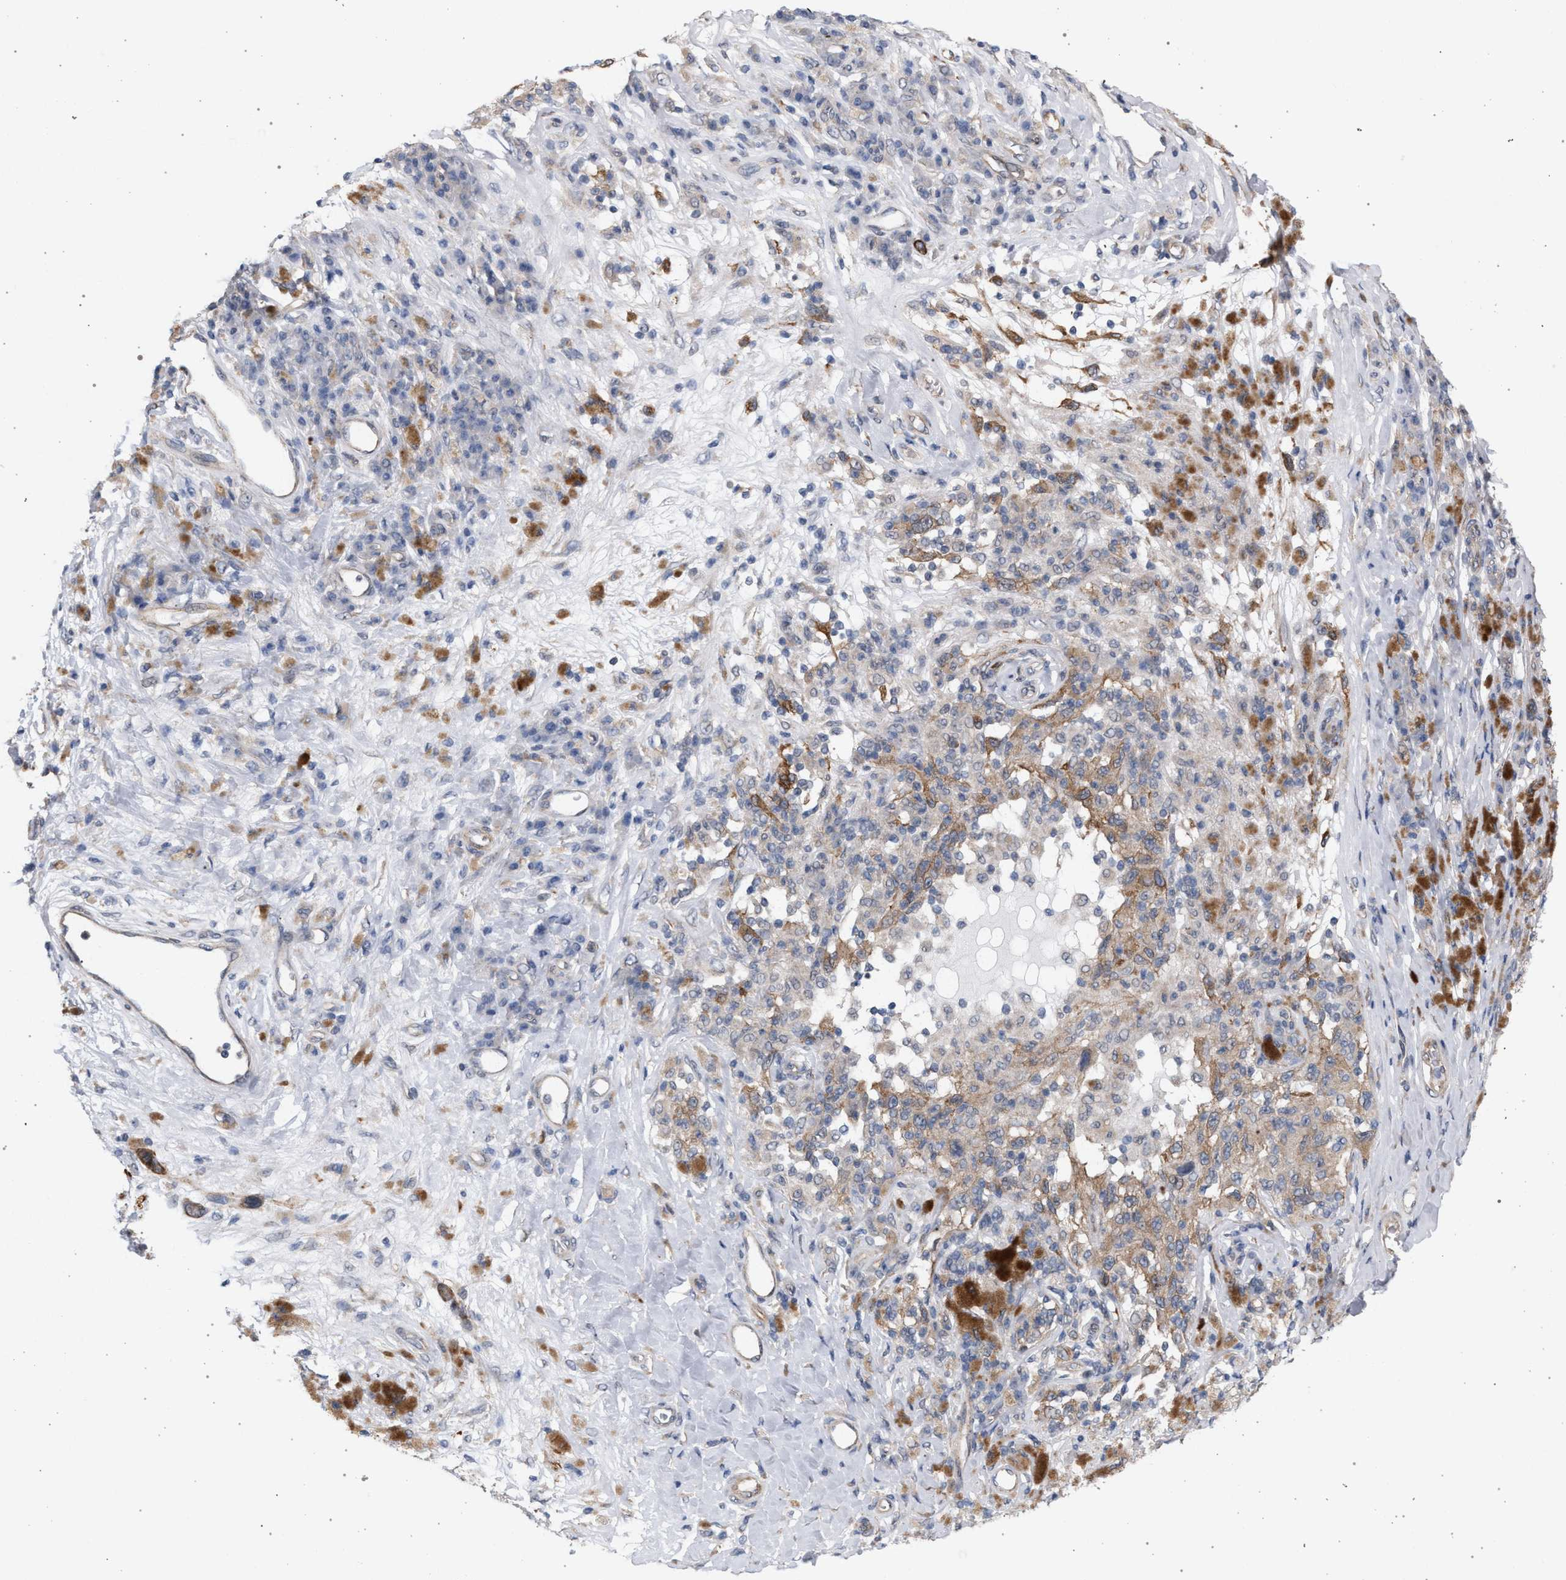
{"staining": {"intensity": "weak", "quantity": ">75%", "location": "cytoplasmic/membranous"}, "tissue": "melanoma", "cell_type": "Tumor cells", "image_type": "cancer", "snomed": [{"axis": "morphology", "description": "Malignant melanoma, NOS"}, {"axis": "topography", "description": "Skin"}], "caption": "DAB immunohistochemical staining of melanoma demonstrates weak cytoplasmic/membranous protein expression in approximately >75% of tumor cells.", "gene": "ARPC5L", "patient": {"sex": "female", "age": 73}}